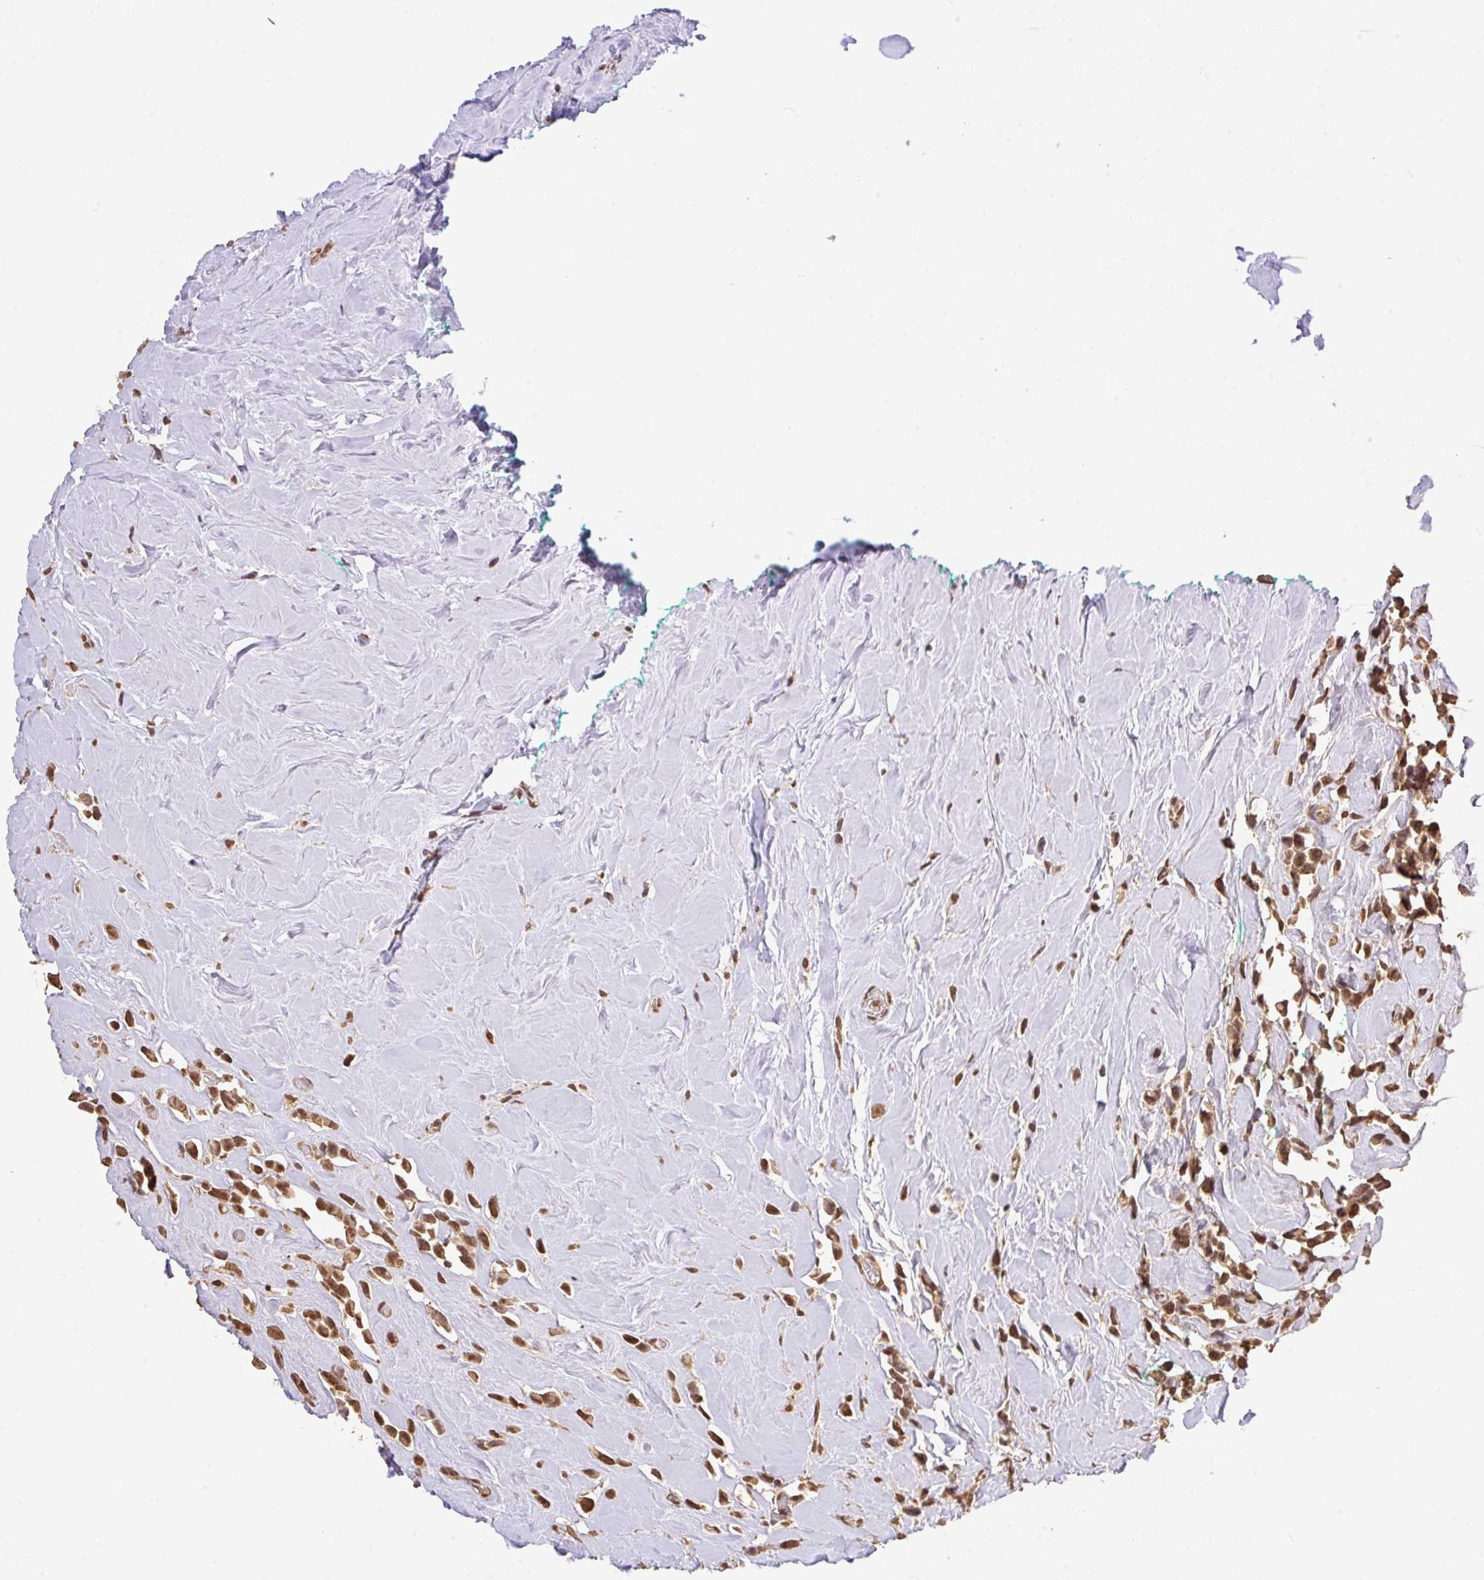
{"staining": {"intensity": "moderate", "quantity": ">75%", "location": "cytoplasmic/membranous,nuclear"}, "tissue": "breast cancer", "cell_type": "Tumor cells", "image_type": "cancer", "snomed": [{"axis": "morphology", "description": "Duct carcinoma"}, {"axis": "topography", "description": "Breast"}], "caption": "Protein staining by immunohistochemistry (IHC) demonstrates moderate cytoplasmic/membranous and nuclear positivity in about >75% of tumor cells in breast cancer. The protein is stained brown, and the nuclei are stained in blue (DAB IHC with brightfield microscopy, high magnification).", "gene": "VPS25", "patient": {"sex": "female", "age": 80}}